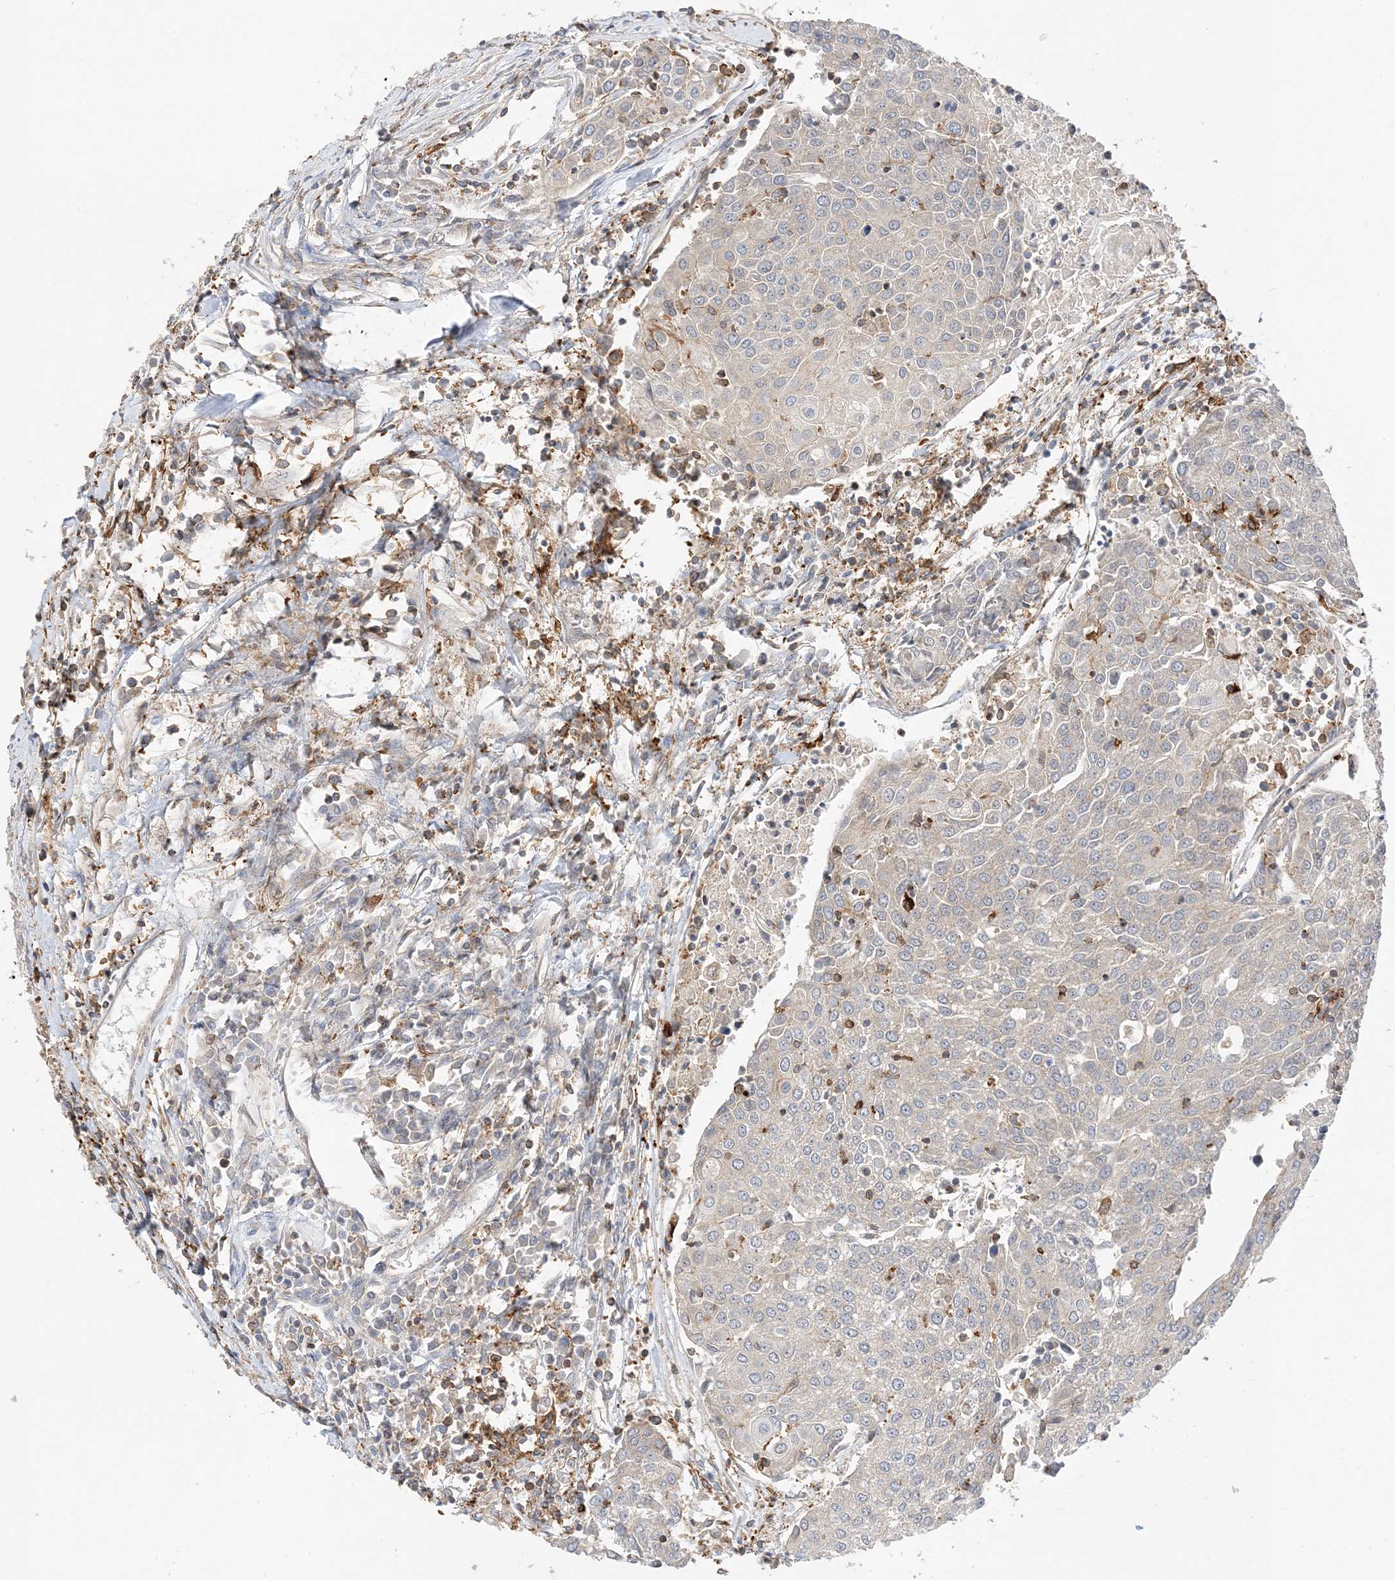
{"staining": {"intensity": "negative", "quantity": "none", "location": "none"}, "tissue": "urothelial cancer", "cell_type": "Tumor cells", "image_type": "cancer", "snomed": [{"axis": "morphology", "description": "Urothelial carcinoma, High grade"}, {"axis": "topography", "description": "Urinary bladder"}], "caption": "Tumor cells are negative for protein expression in human urothelial carcinoma (high-grade).", "gene": "TATDN3", "patient": {"sex": "female", "age": 85}}